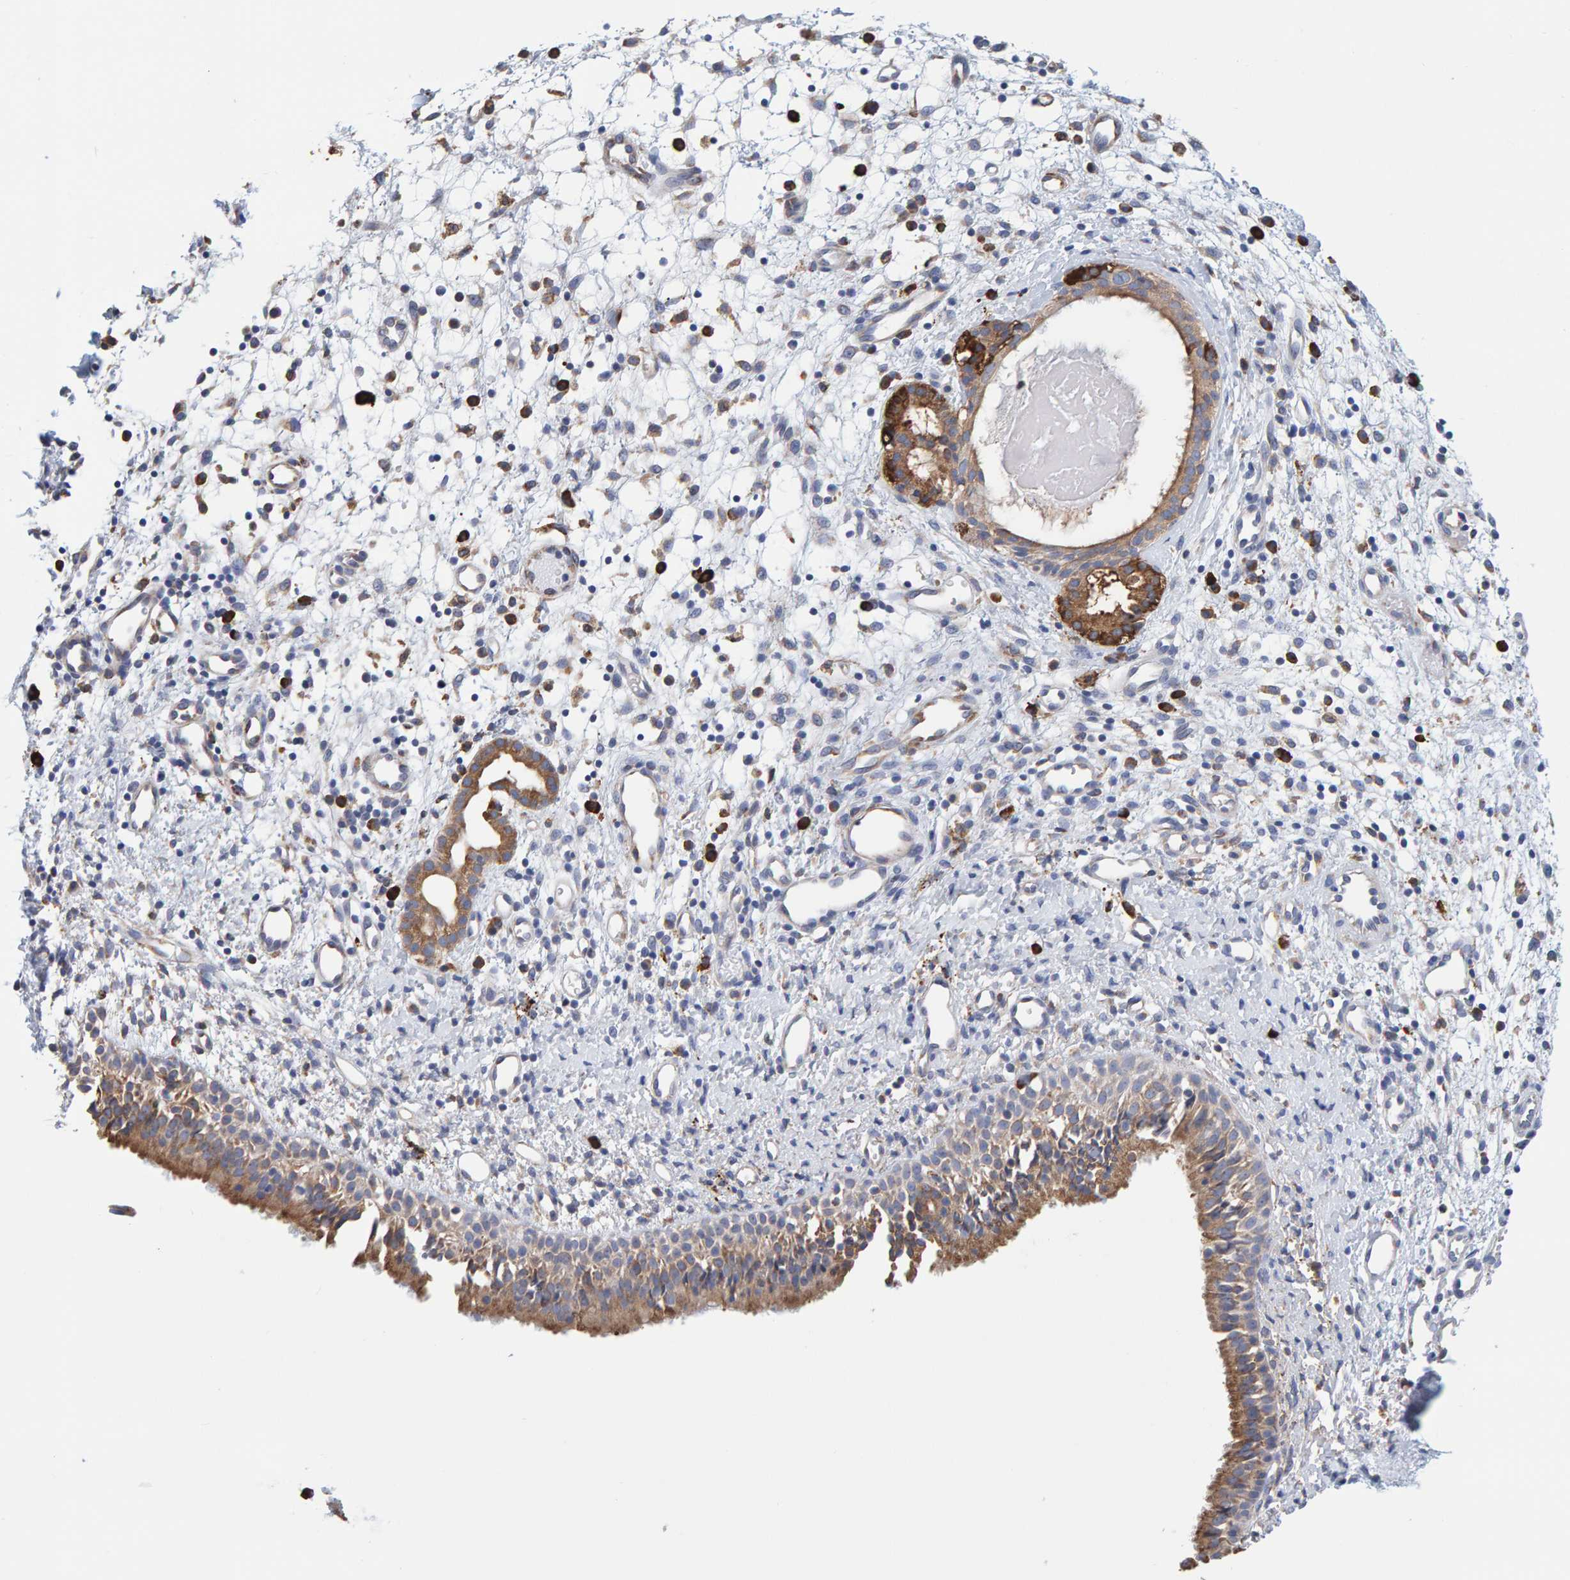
{"staining": {"intensity": "moderate", "quantity": "25%-75%", "location": "cytoplasmic/membranous"}, "tissue": "nasopharynx", "cell_type": "Respiratory epithelial cells", "image_type": "normal", "snomed": [{"axis": "morphology", "description": "Normal tissue, NOS"}, {"axis": "topography", "description": "Nasopharynx"}], "caption": "Normal nasopharynx was stained to show a protein in brown. There is medium levels of moderate cytoplasmic/membranous expression in about 25%-75% of respiratory epithelial cells.", "gene": "SGPL1", "patient": {"sex": "male", "age": 22}}